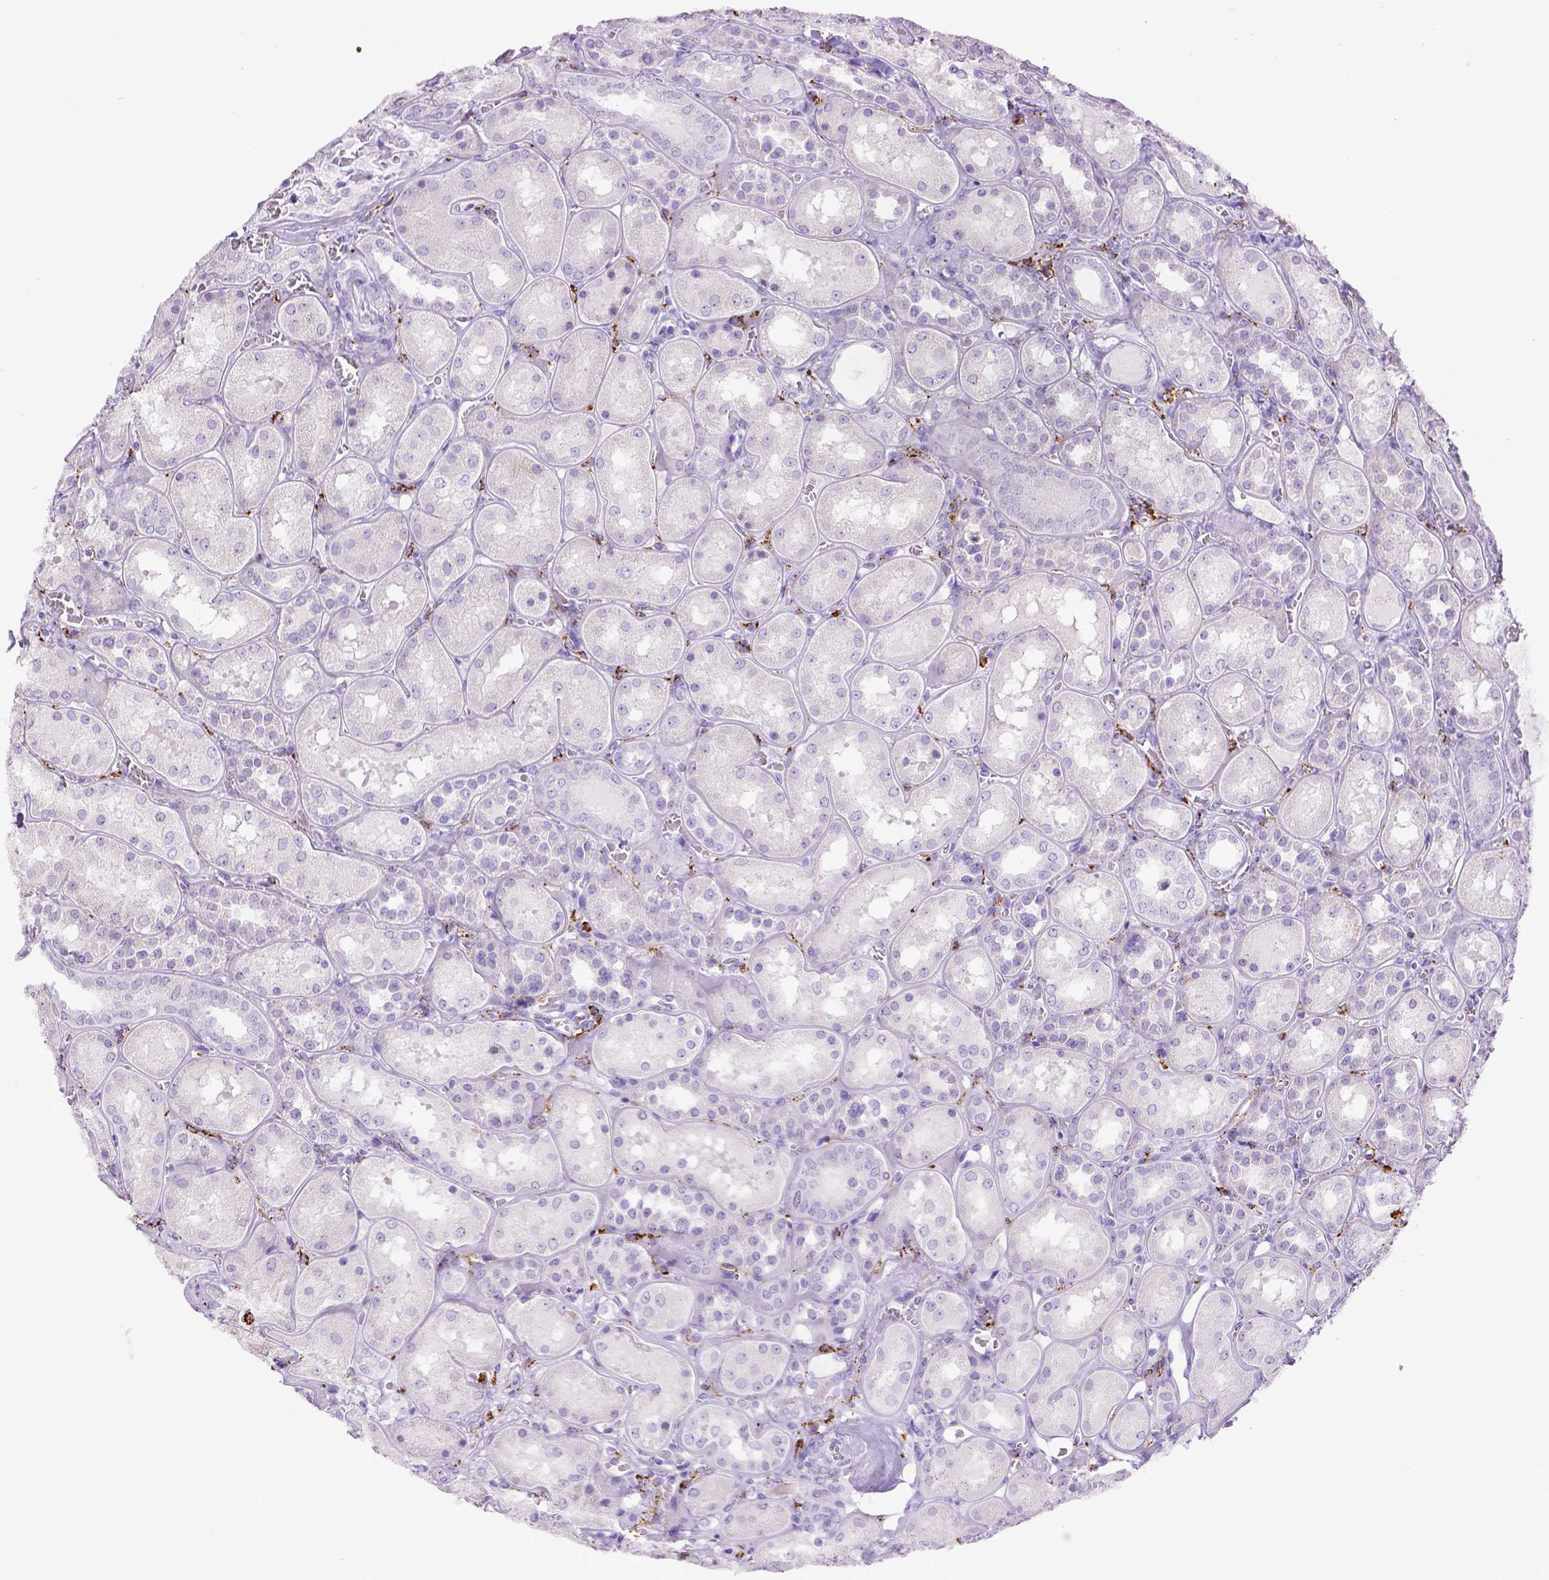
{"staining": {"intensity": "negative", "quantity": "none", "location": "none"}, "tissue": "kidney", "cell_type": "Cells in glomeruli", "image_type": "normal", "snomed": [{"axis": "morphology", "description": "Normal tissue, NOS"}, {"axis": "topography", "description": "Kidney"}], "caption": "This is an immunohistochemistry image of unremarkable kidney. There is no staining in cells in glomeruli.", "gene": "CD68", "patient": {"sex": "male", "age": 73}}